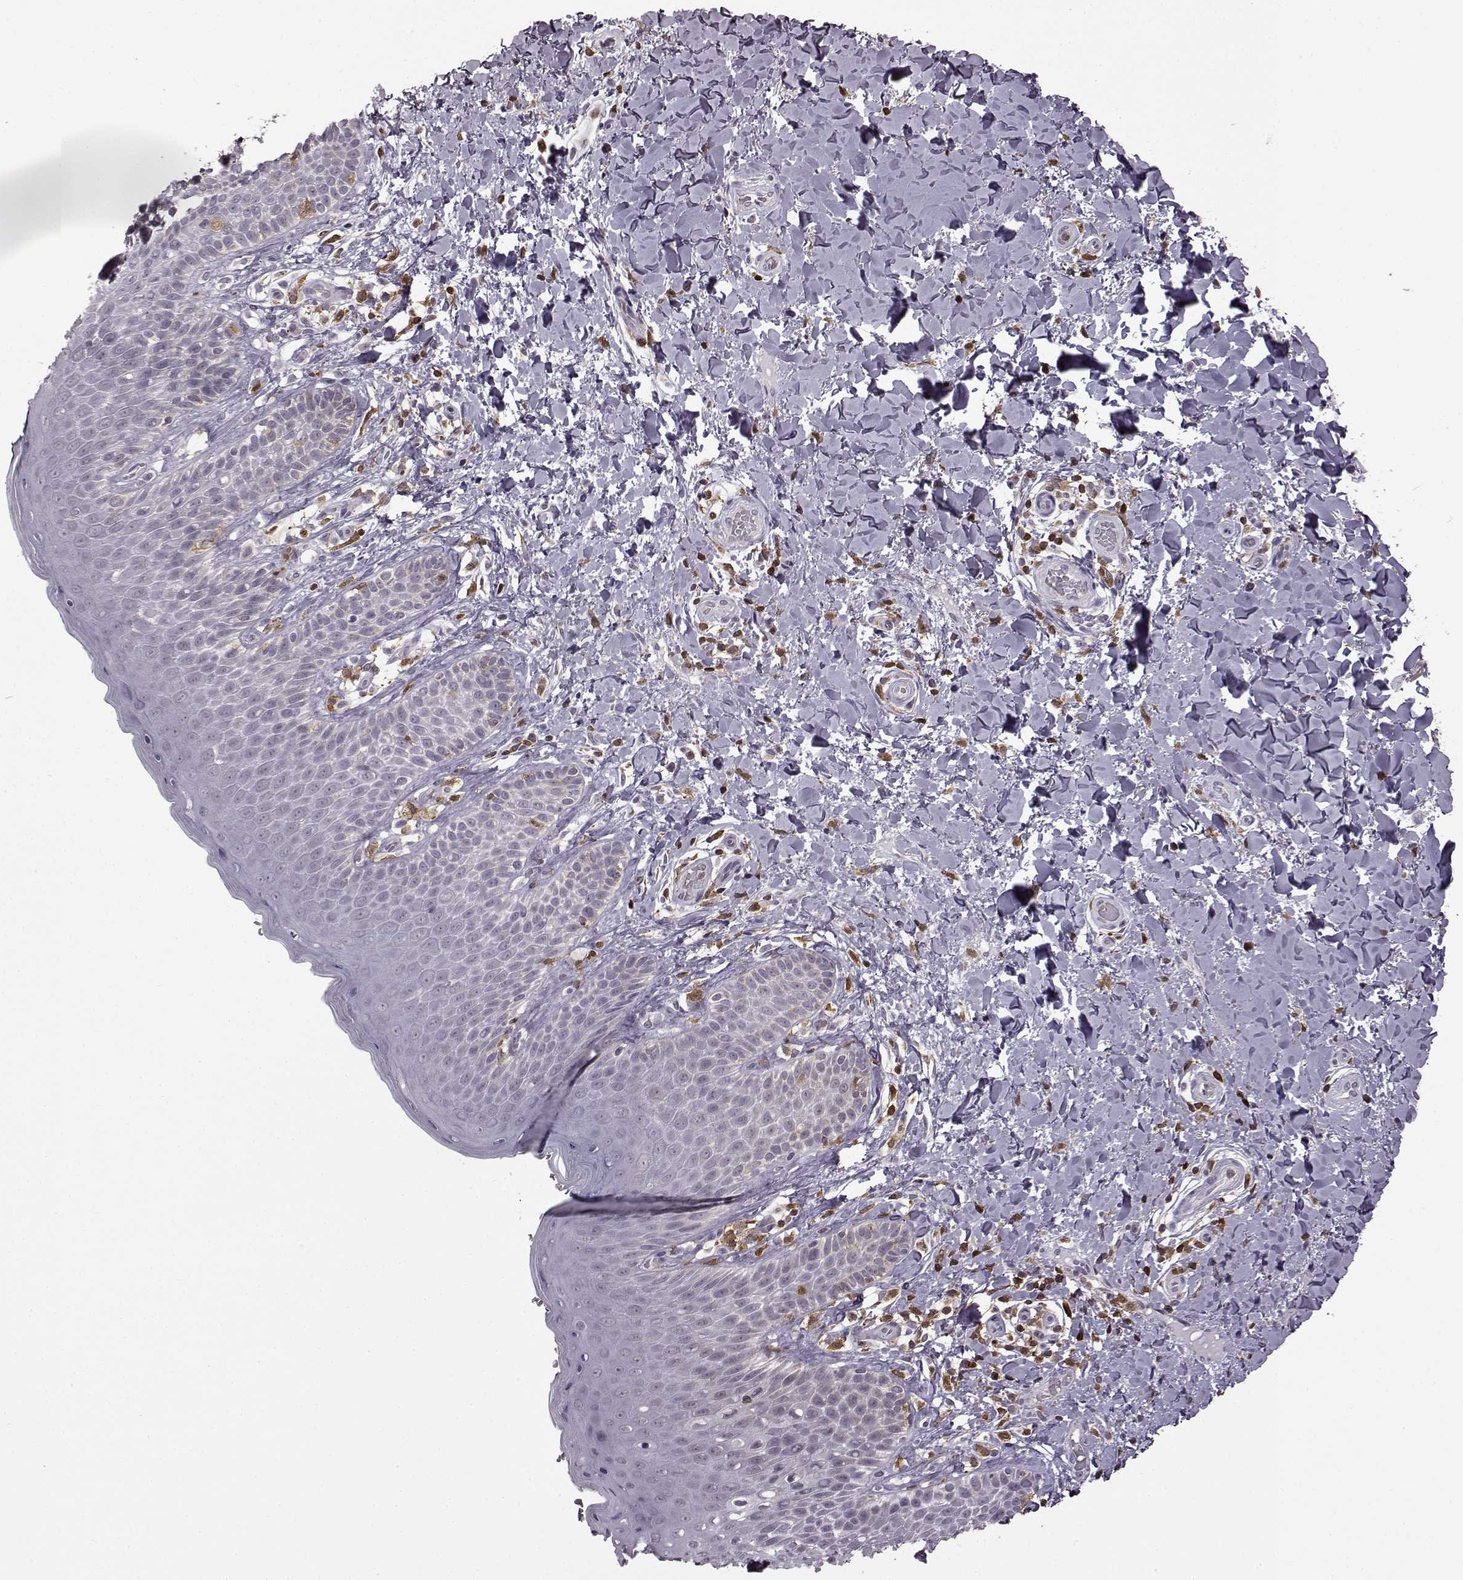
{"staining": {"intensity": "negative", "quantity": "none", "location": "none"}, "tissue": "skin", "cell_type": "Epidermal cells", "image_type": "normal", "snomed": [{"axis": "morphology", "description": "Normal tissue, NOS"}, {"axis": "topography", "description": "Anal"}], "caption": "Skin stained for a protein using immunohistochemistry (IHC) shows no expression epidermal cells.", "gene": "DOK2", "patient": {"sex": "male", "age": 36}}